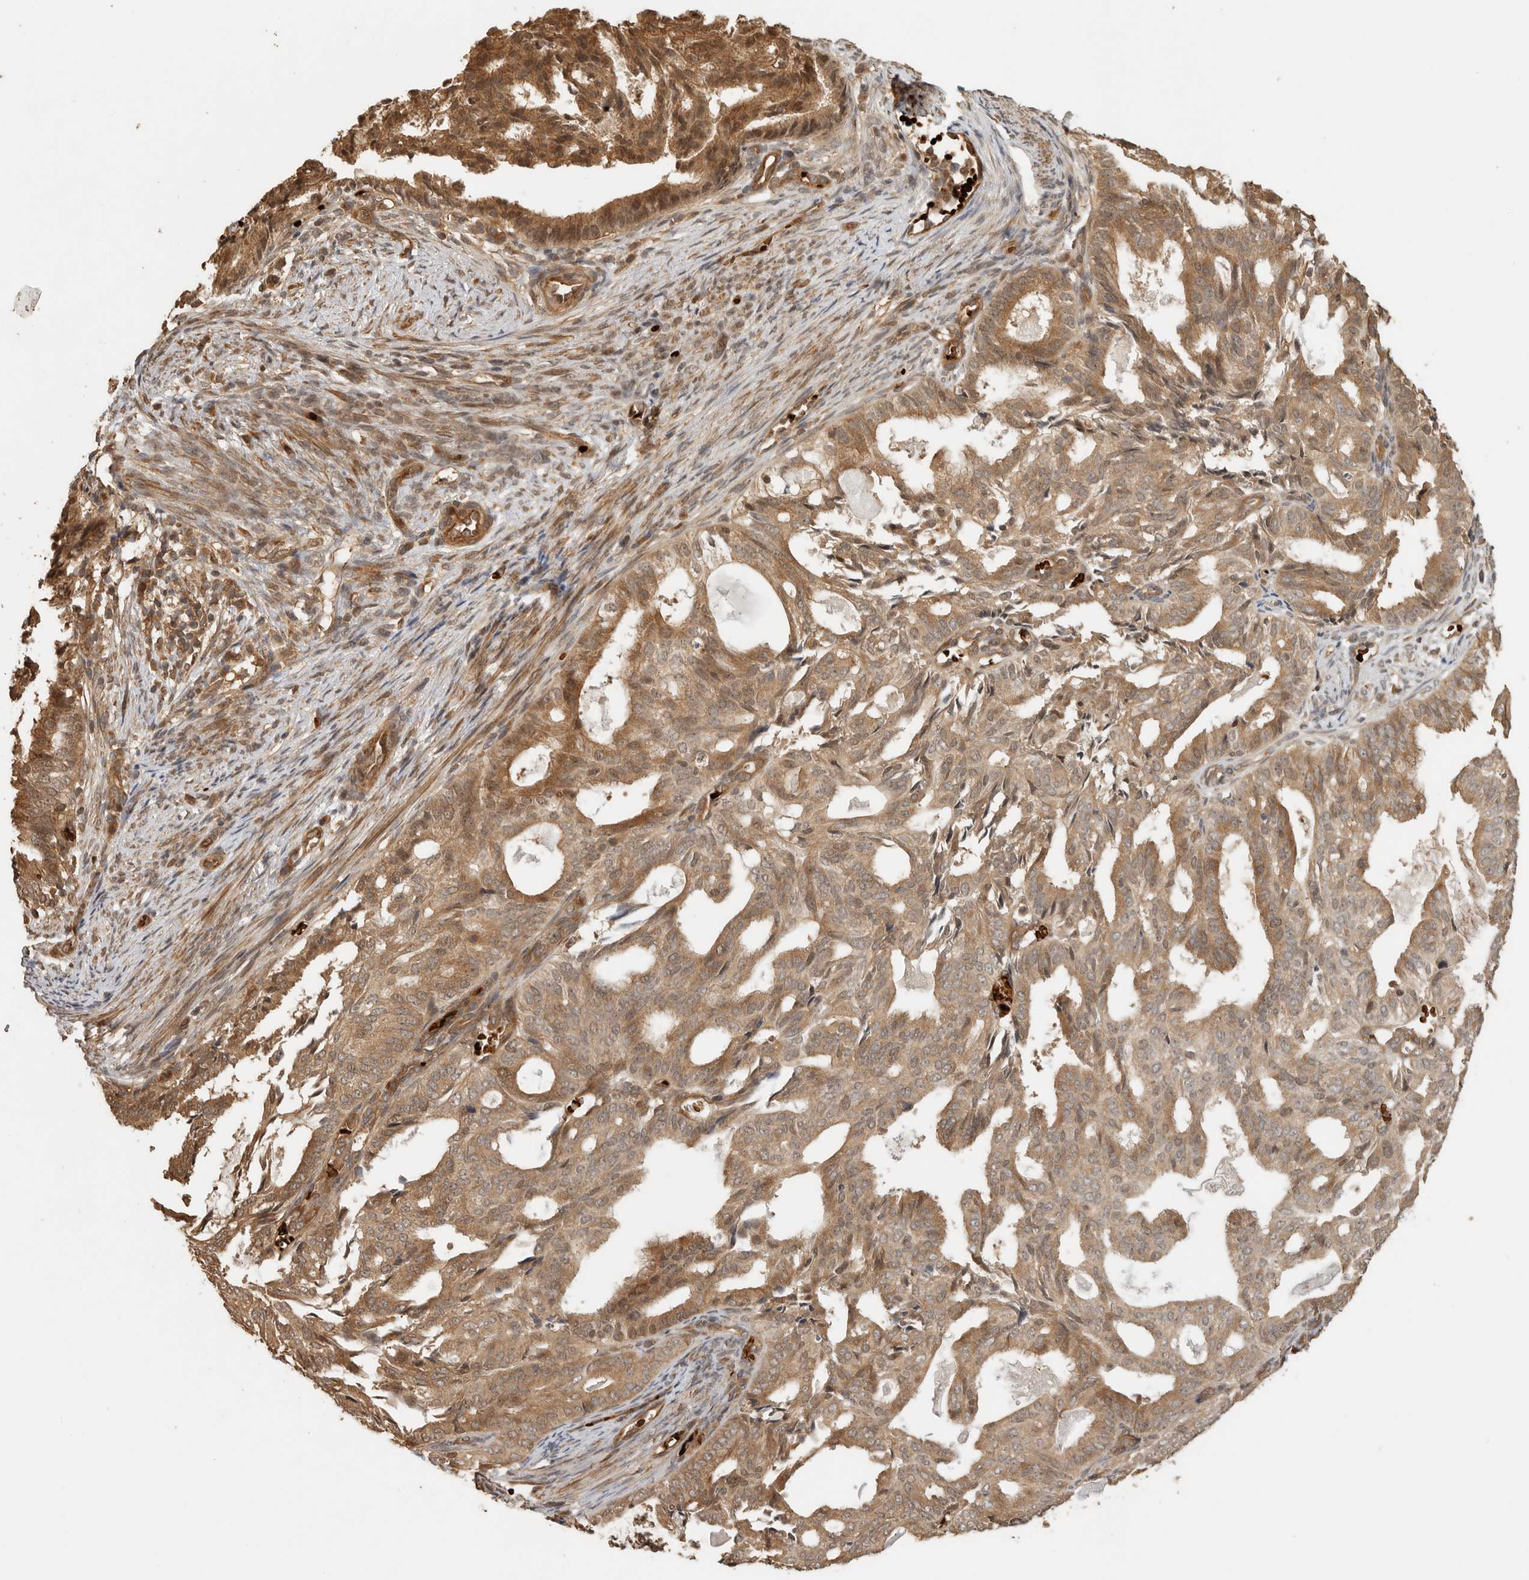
{"staining": {"intensity": "moderate", "quantity": ">75%", "location": "cytoplasmic/membranous"}, "tissue": "endometrial cancer", "cell_type": "Tumor cells", "image_type": "cancer", "snomed": [{"axis": "morphology", "description": "Adenocarcinoma, NOS"}, {"axis": "topography", "description": "Endometrium"}], "caption": "Immunohistochemistry (IHC) of human endometrial cancer (adenocarcinoma) displays medium levels of moderate cytoplasmic/membranous positivity in approximately >75% of tumor cells.", "gene": "OTUD6B", "patient": {"sex": "female", "age": 58}}